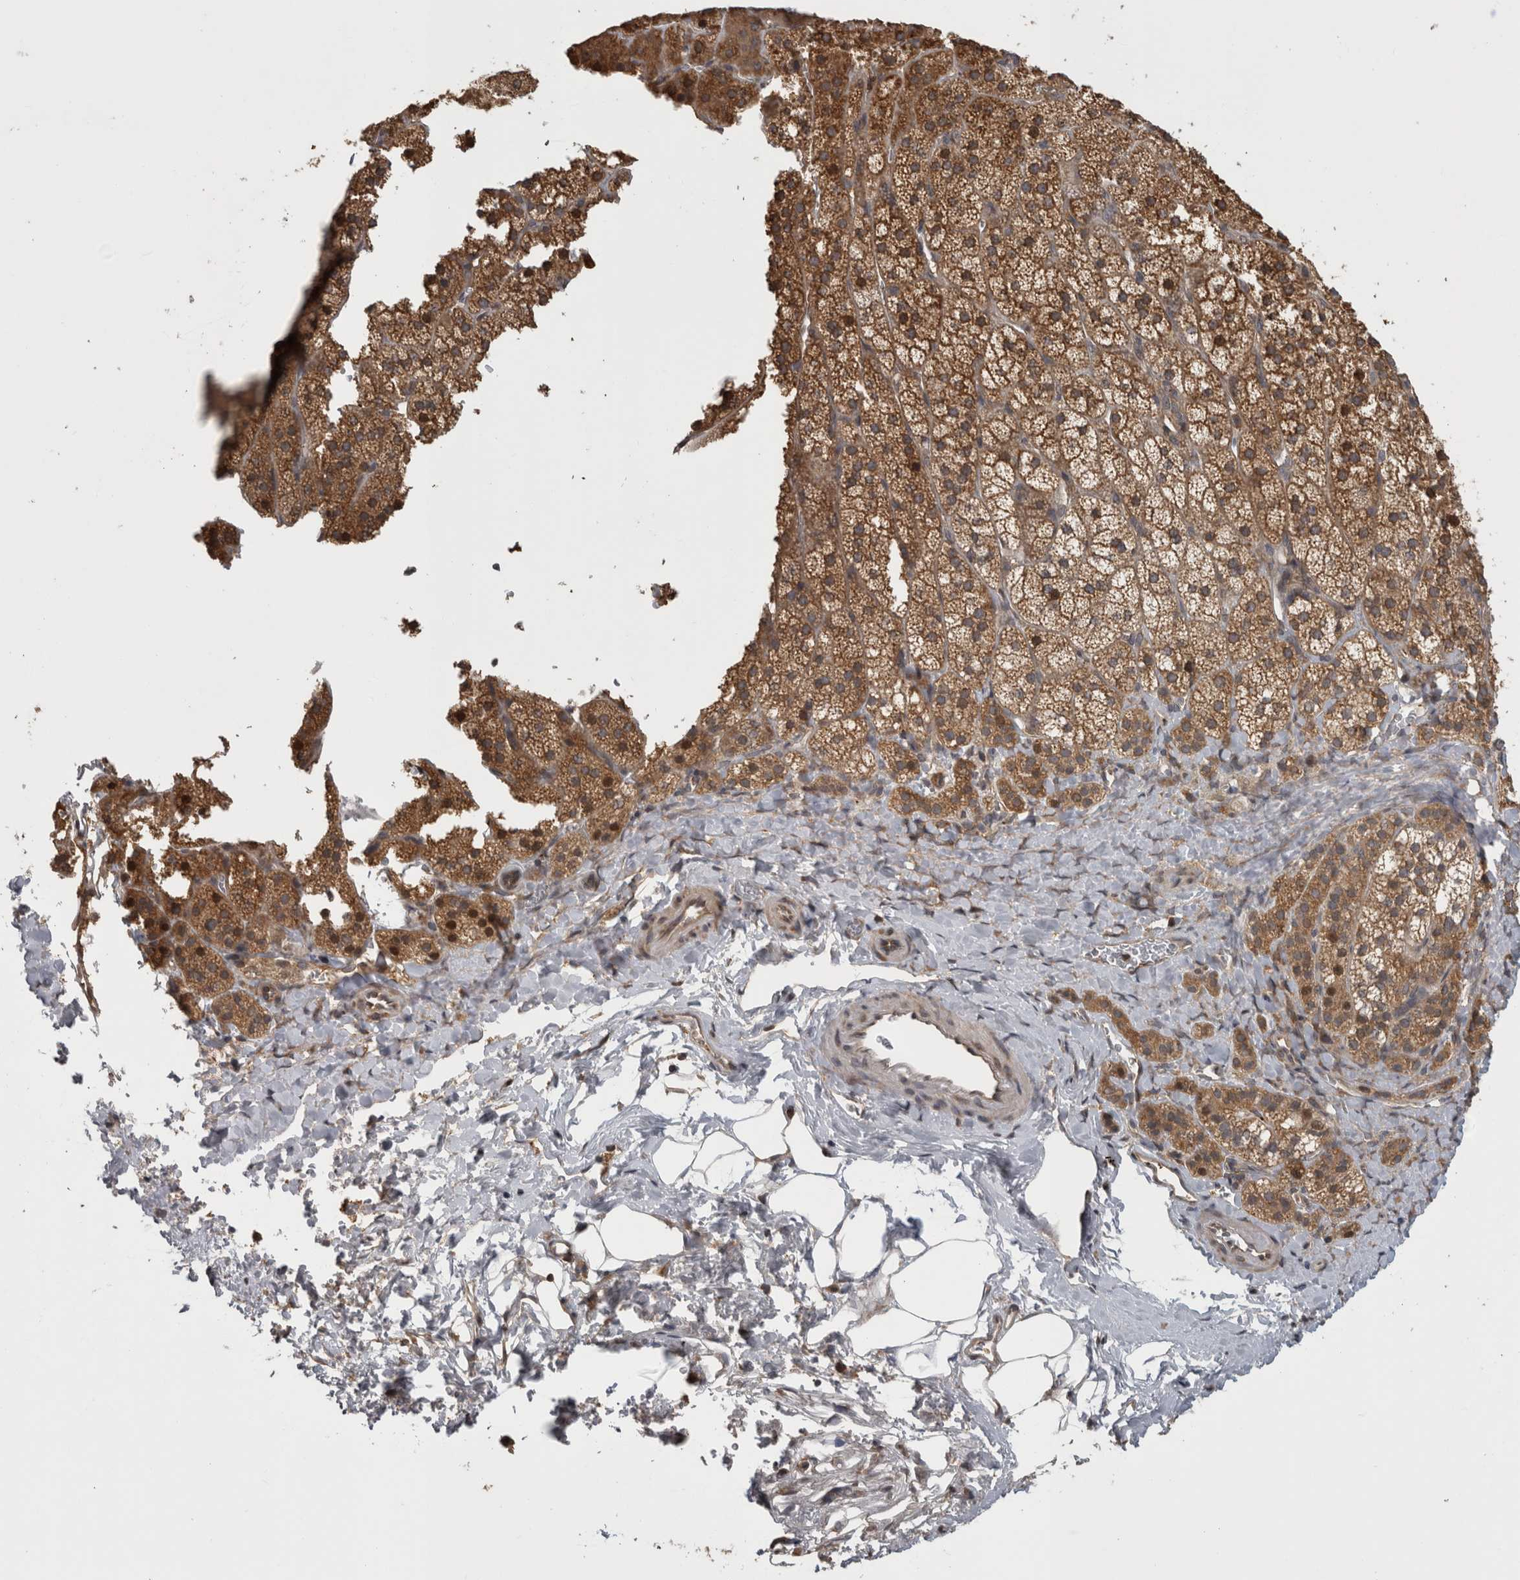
{"staining": {"intensity": "moderate", "quantity": ">75%", "location": "cytoplasmic/membranous"}, "tissue": "adrenal gland", "cell_type": "Glandular cells", "image_type": "normal", "snomed": [{"axis": "morphology", "description": "Normal tissue, NOS"}, {"axis": "topography", "description": "Adrenal gland"}], "caption": "Protein analysis of unremarkable adrenal gland shows moderate cytoplasmic/membranous staining in approximately >75% of glandular cells.", "gene": "ATXN2", "patient": {"sex": "female", "age": 44}}